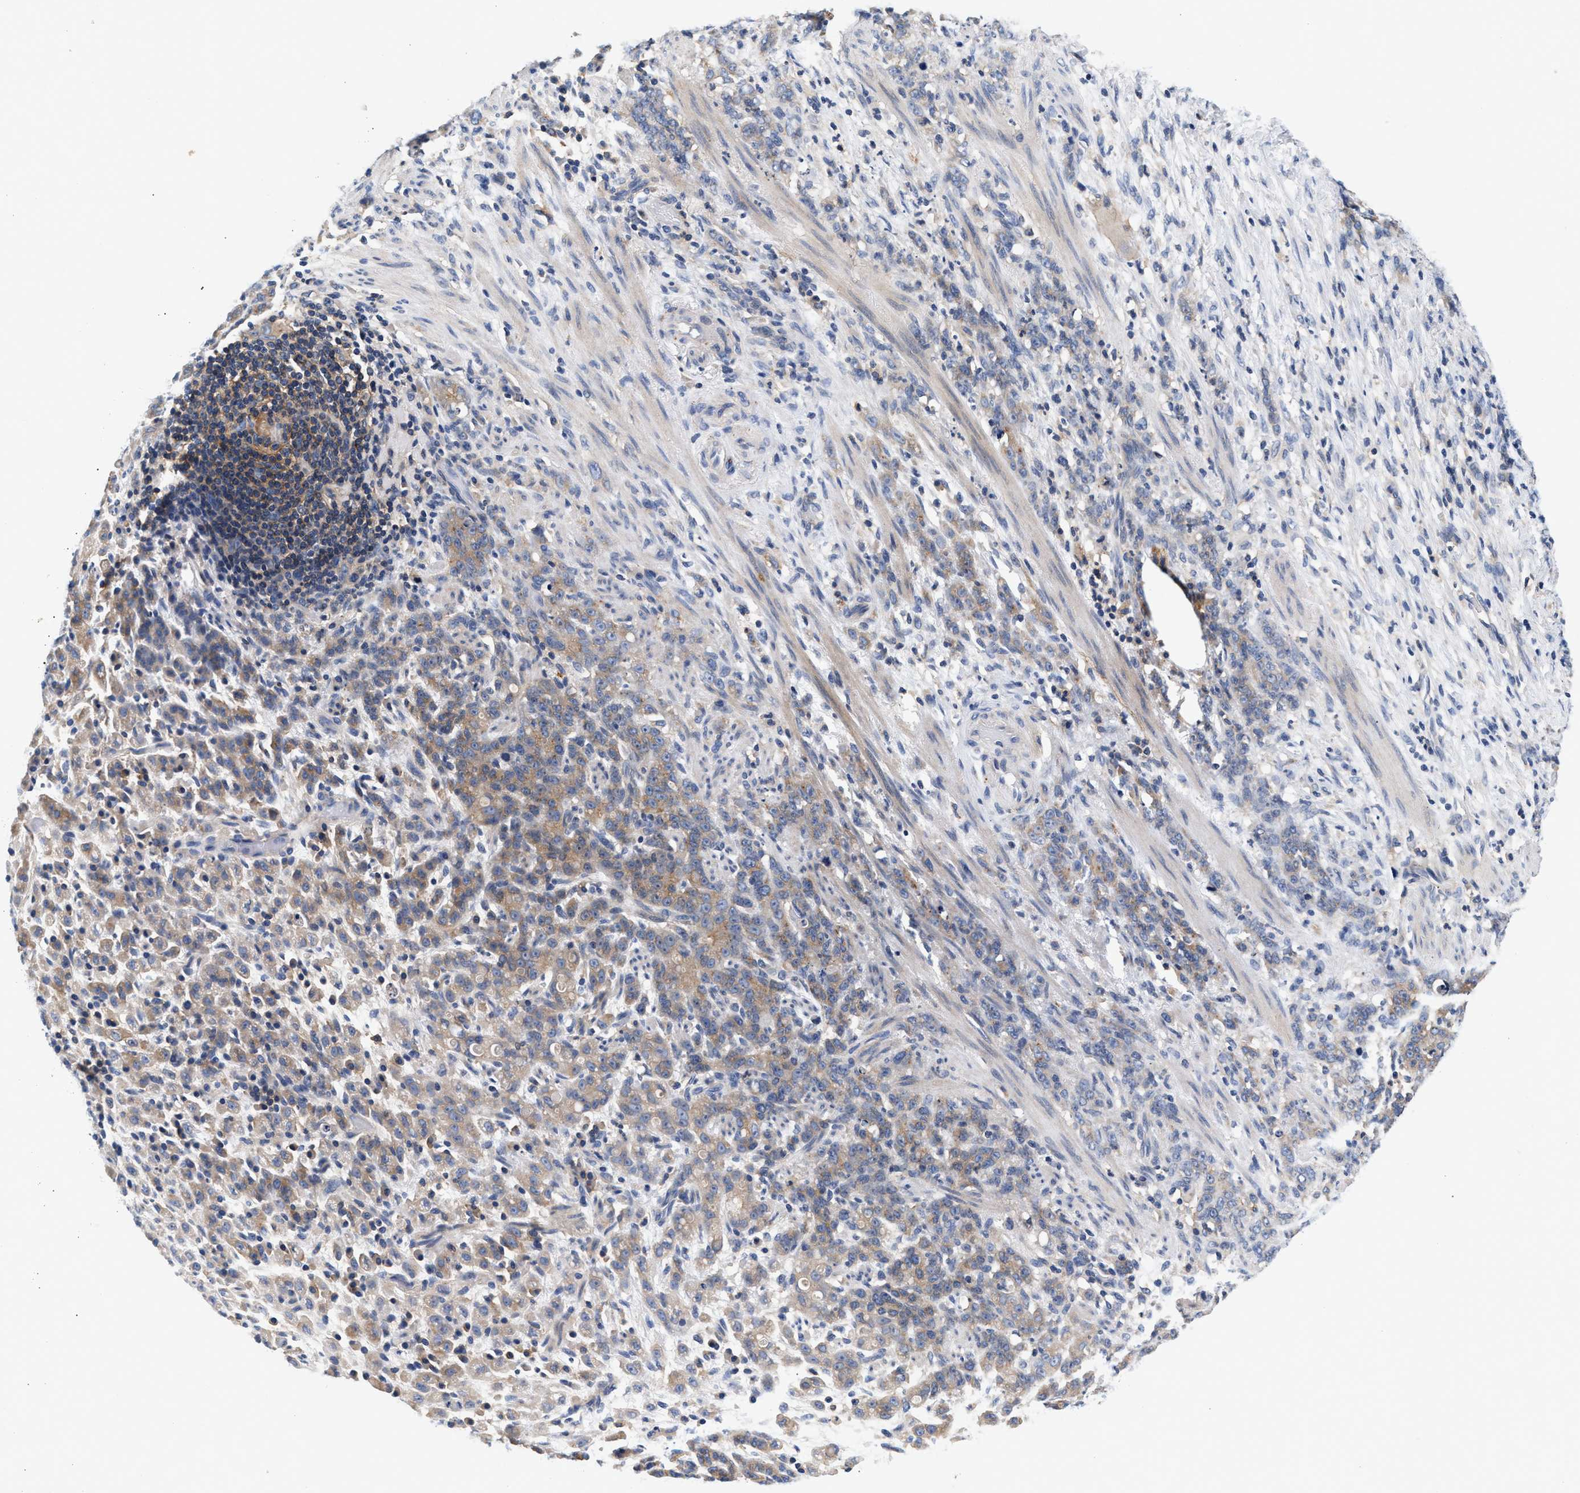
{"staining": {"intensity": "moderate", "quantity": ">75%", "location": "cytoplasmic/membranous"}, "tissue": "stomach cancer", "cell_type": "Tumor cells", "image_type": "cancer", "snomed": [{"axis": "morphology", "description": "Adenocarcinoma, NOS"}, {"axis": "topography", "description": "Stomach, lower"}], "caption": "The immunohistochemical stain highlights moderate cytoplasmic/membranous staining in tumor cells of stomach cancer (adenocarcinoma) tissue.", "gene": "GNAI3", "patient": {"sex": "male", "age": 88}}